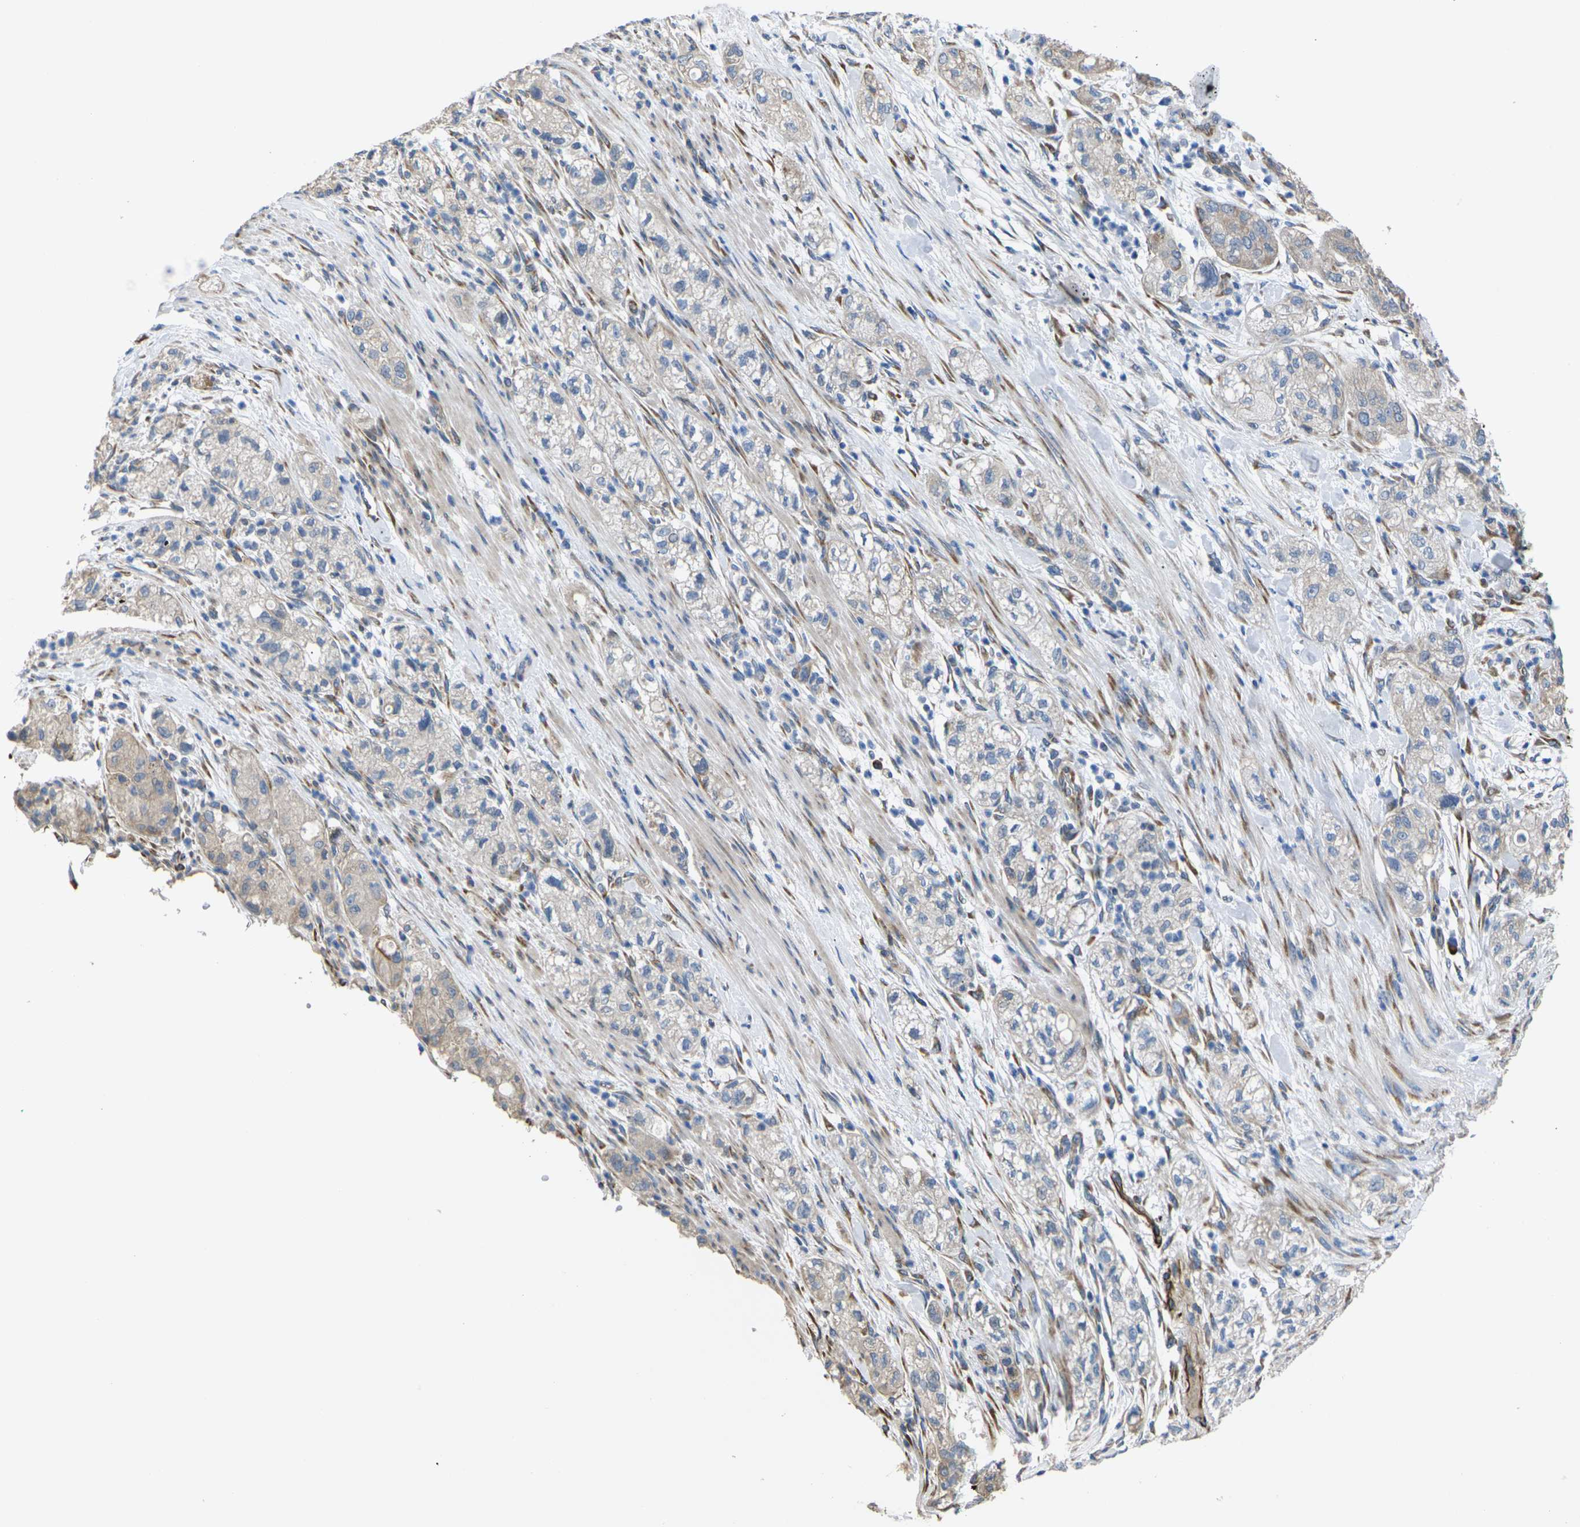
{"staining": {"intensity": "weak", "quantity": "<25%", "location": "cytoplasmic/membranous"}, "tissue": "pancreatic cancer", "cell_type": "Tumor cells", "image_type": "cancer", "snomed": [{"axis": "morphology", "description": "Adenocarcinoma, NOS"}, {"axis": "topography", "description": "Pancreas"}], "caption": "A photomicrograph of pancreatic cancer stained for a protein shows no brown staining in tumor cells.", "gene": "KLHDC8B", "patient": {"sex": "female", "age": 78}}